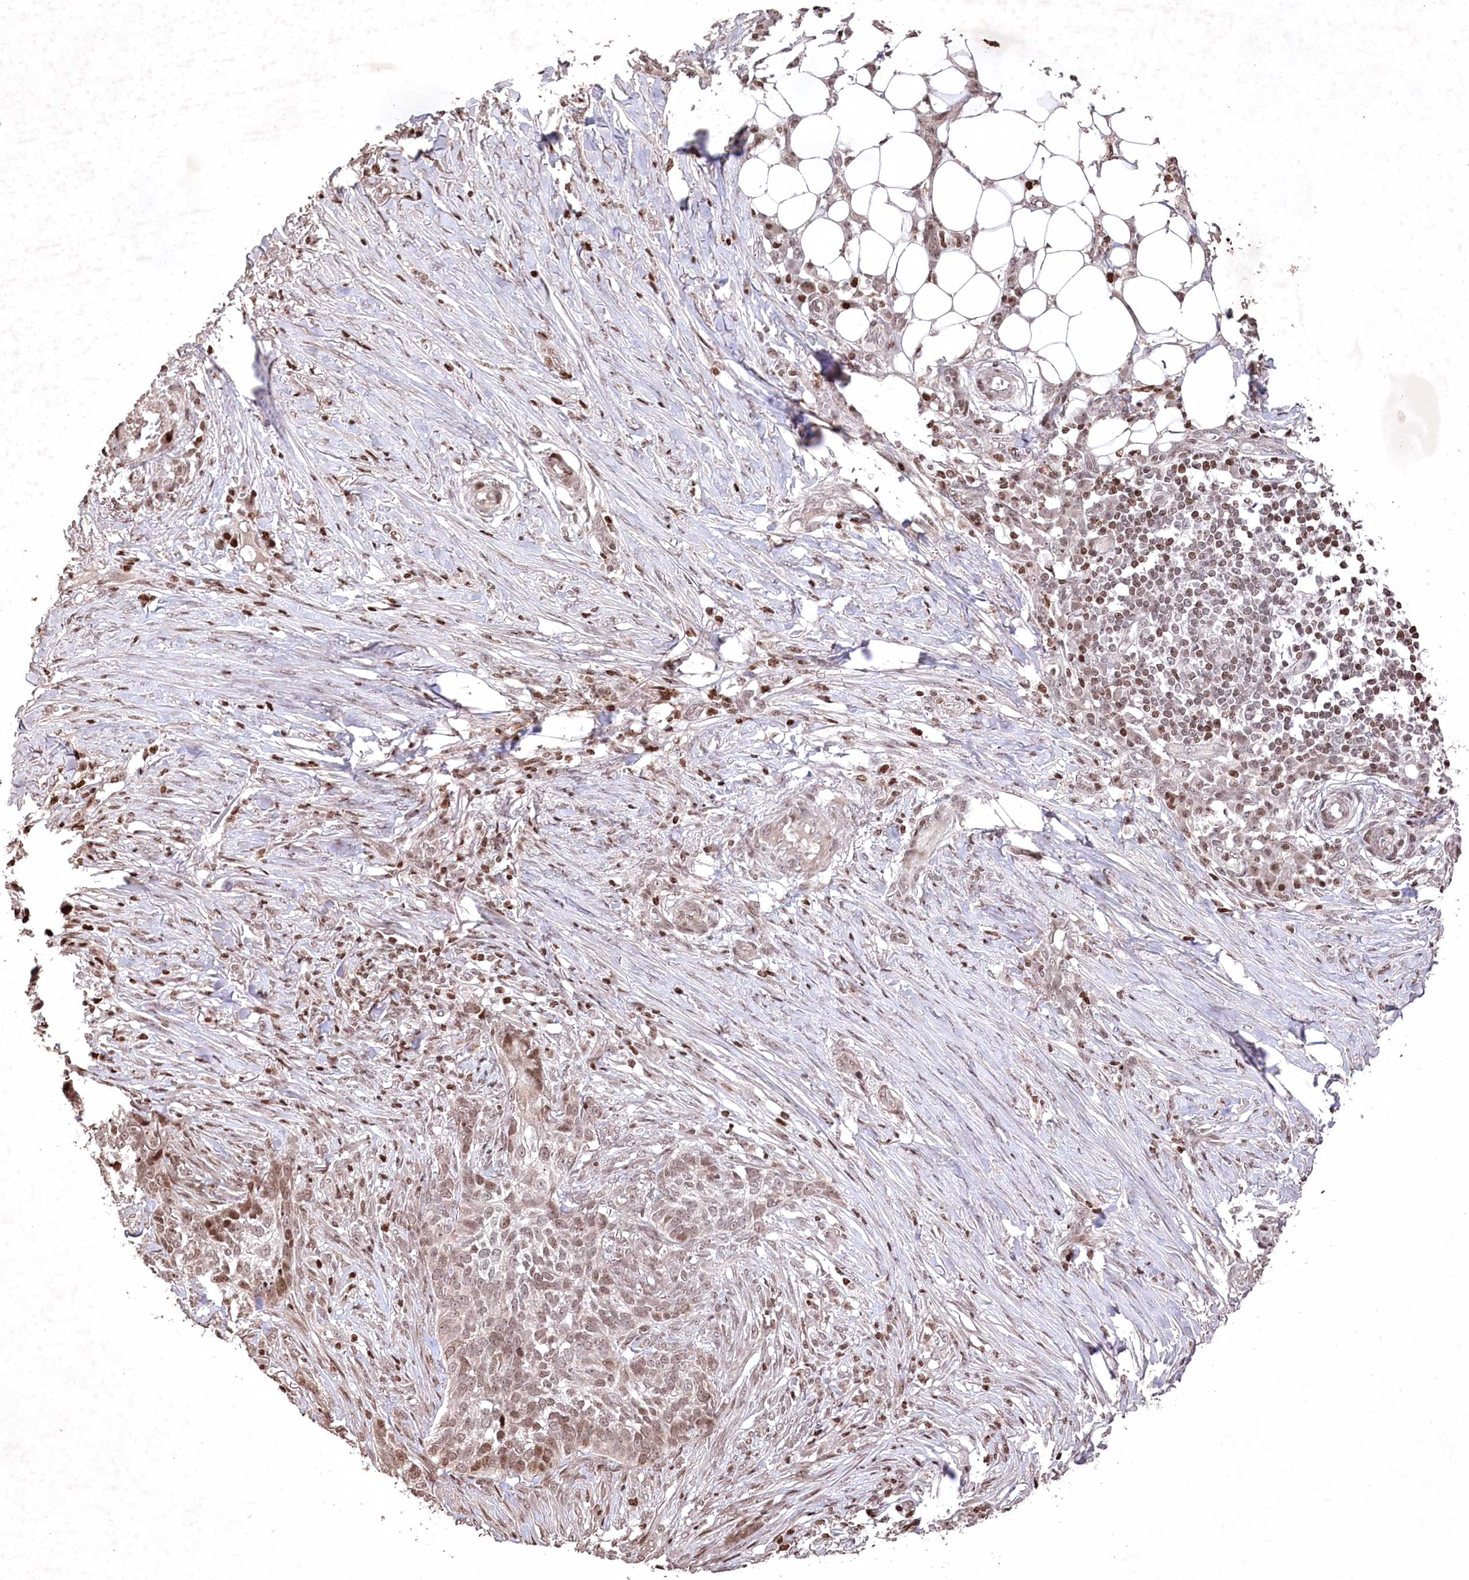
{"staining": {"intensity": "moderate", "quantity": ">75%", "location": "nuclear"}, "tissue": "skin cancer", "cell_type": "Tumor cells", "image_type": "cancer", "snomed": [{"axis": "morphology", "description": "Basal cell carcinoma"}, {"axis": "topography", "description": "Skin"}], "caption": "Immunohistochemical staining of human skin cancer shows medium levels of moderate nuclear positivity in approximately >75% of tumor cells. (Stains: DAB (3,3'-diaminobenzidine) in brown, nuclei in blue, Microscopy: brightfield microscopy at high magnification).", "gene": "CCSER2", "patient": {"sex": "male", "age": 85}}